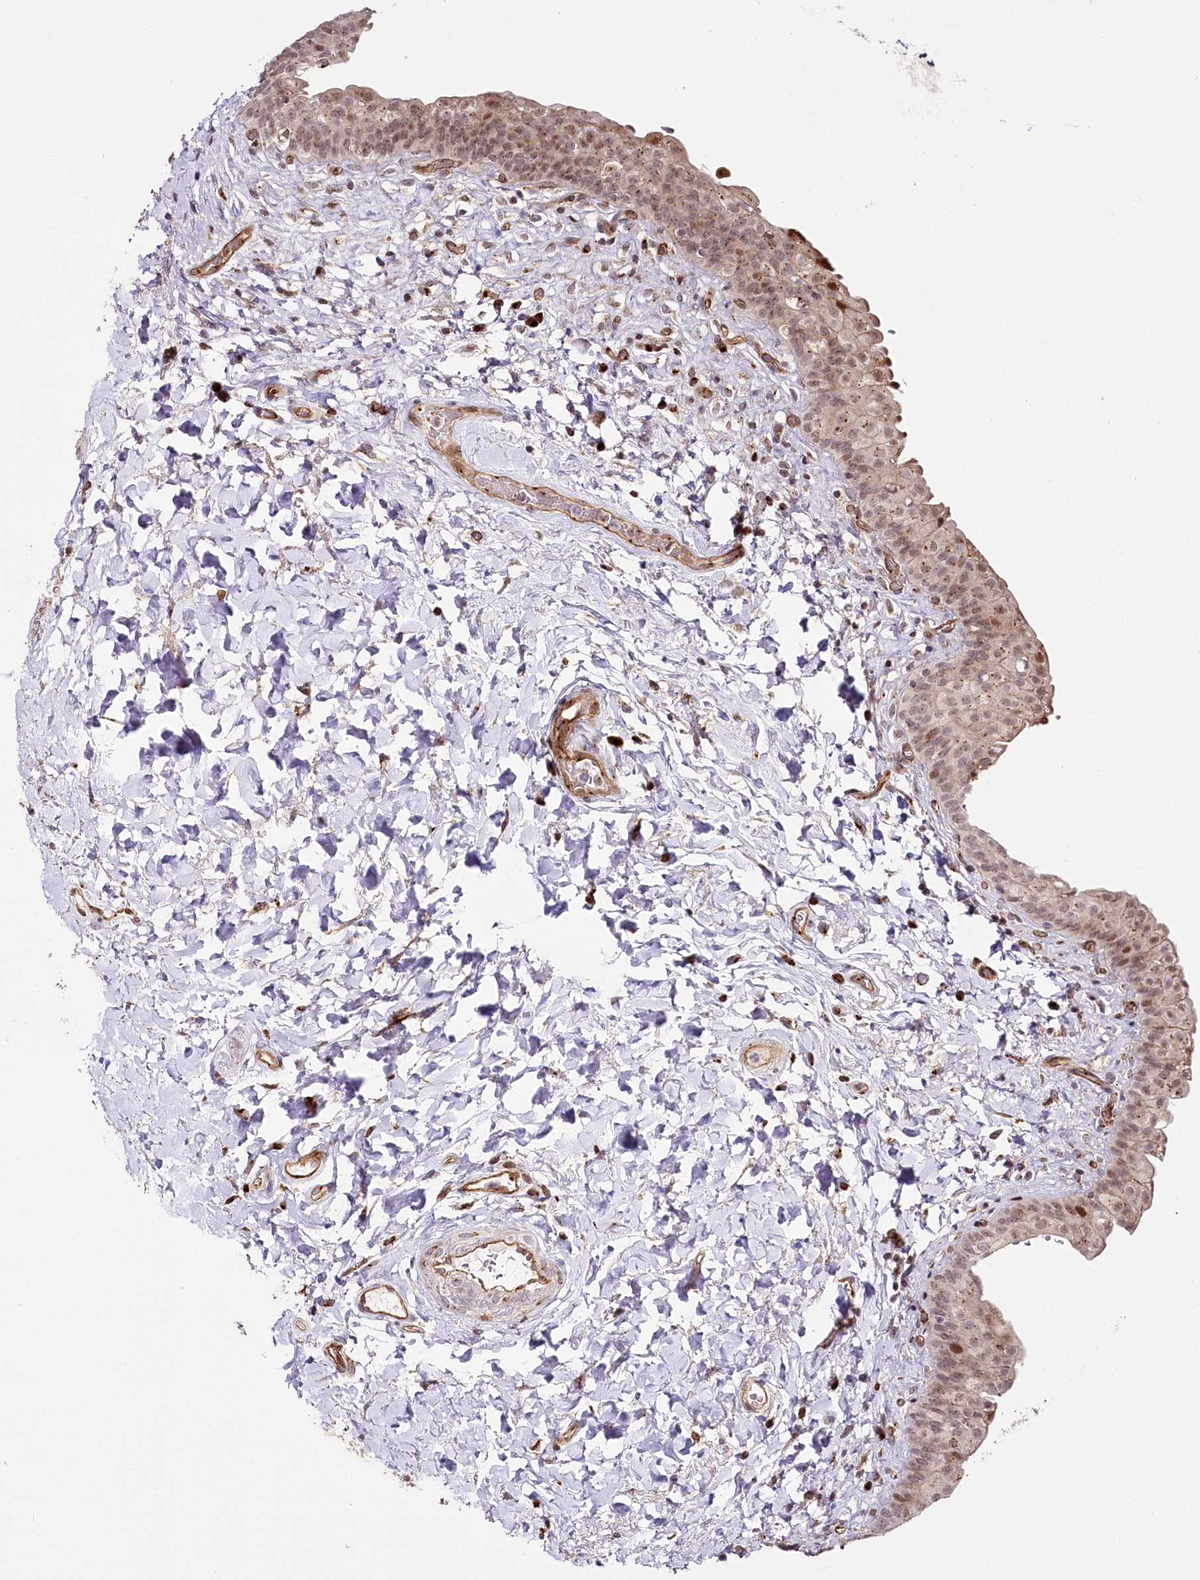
{"staining": {"intensity": "moderate", "quantity": ">75%", "location": "cytoplasmic/membranous,nuclear"}, "tissue": "urinary bladder", "cell_type": "Urothelial cells", "image_type": "normal", "snomed": [{"axis": "morphology", "description": "Normal tissue, NOS"}, {"axis": "topography", "description": "Urinary bladder"}], "caption": "Urinary bladder stained for a protein (brown) exhibits moderate cytoplasmic/membranous,nuclear positive expression in approximately >75% of urothelial cells.", "gene": "COPG1", "patient": {"sex": "male", "age": 83}}